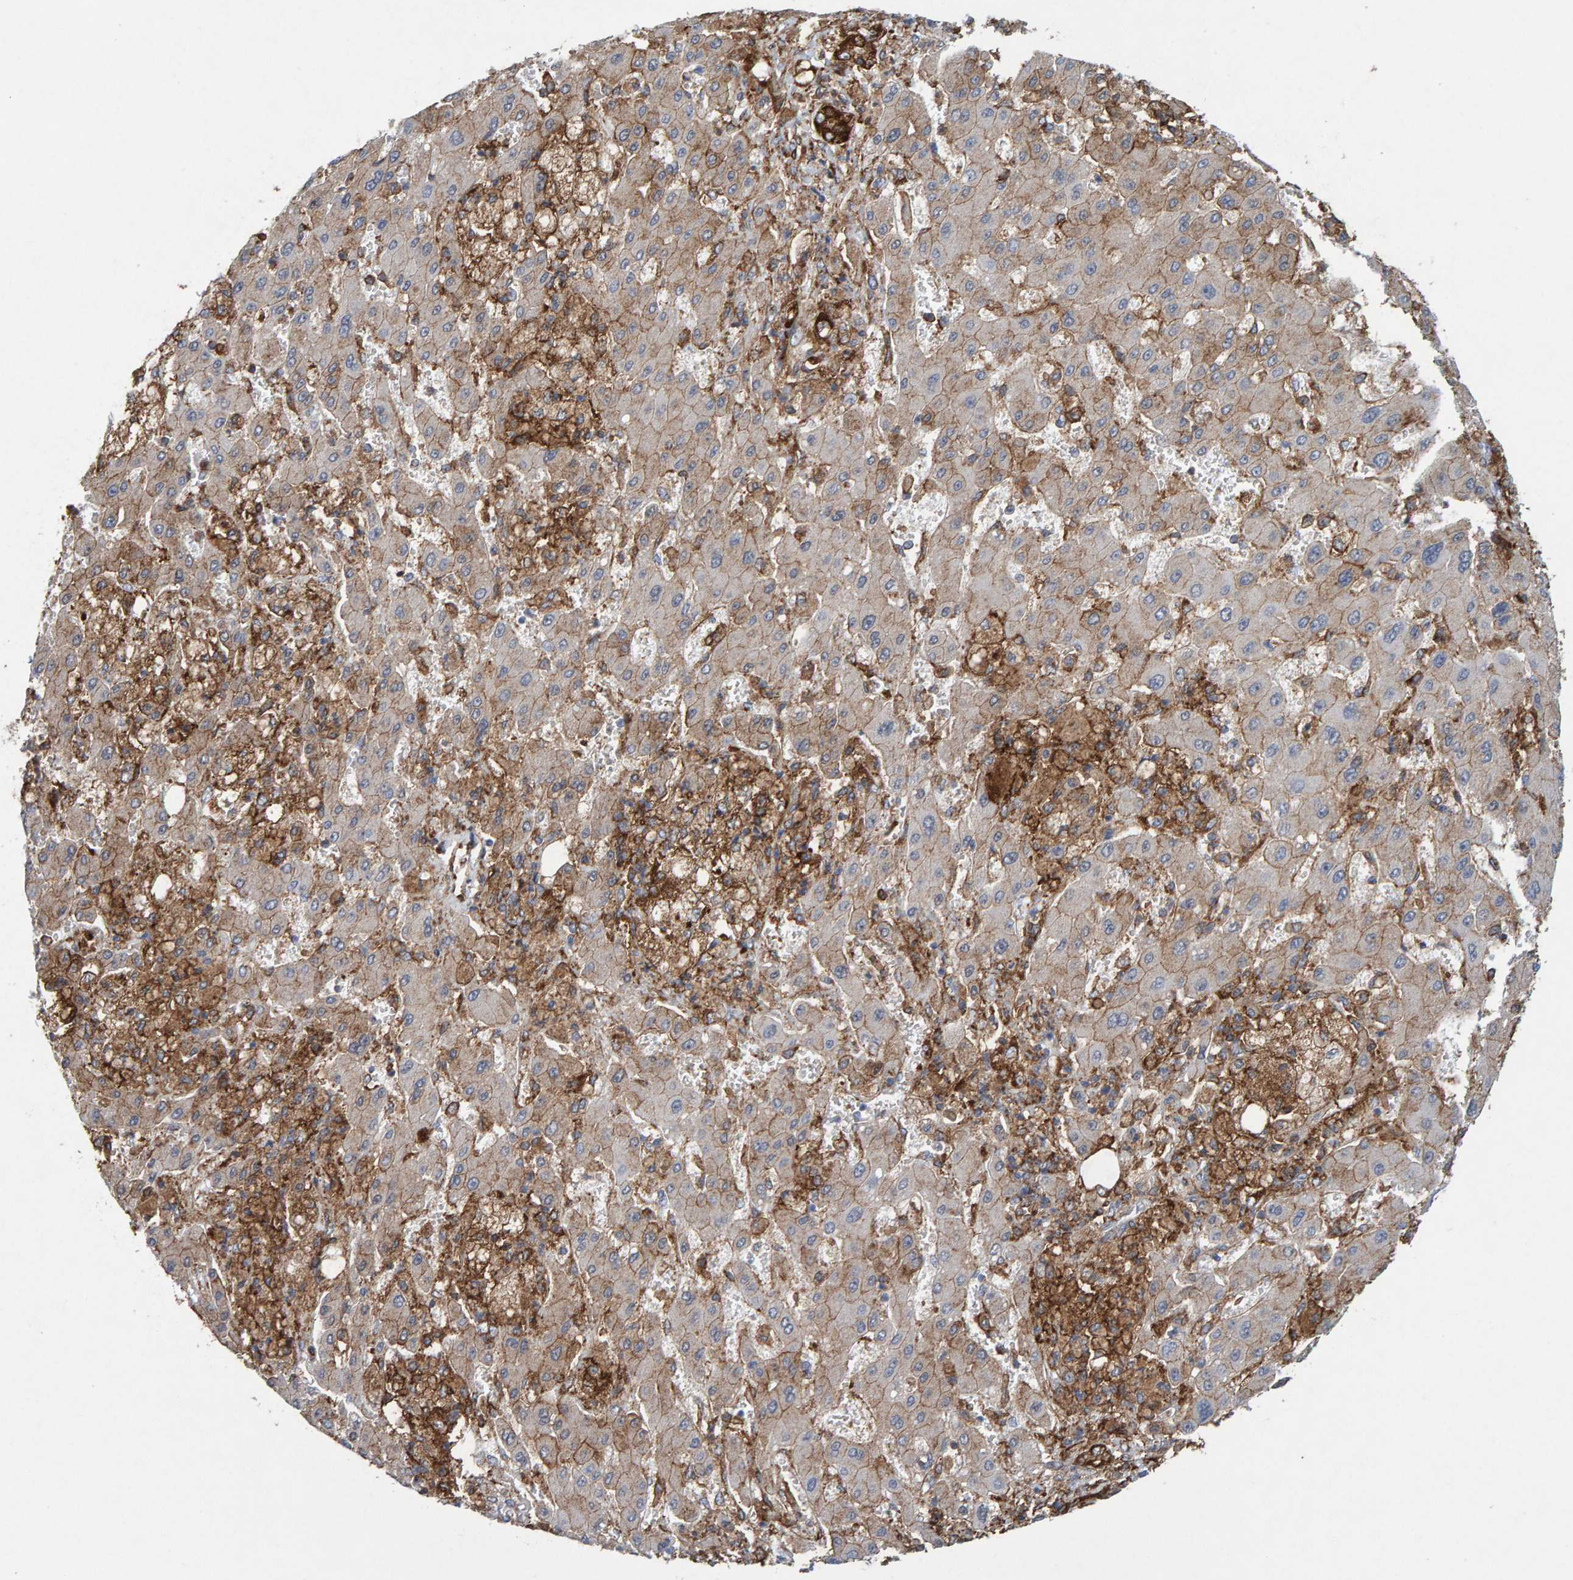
{"staining": {"intensity": "weak", "quantity": "25%-75%", "location": "cytoplasmic/membranous"}, "tissue": "liver cancer", "cell_type": "Tumor cells", "image_type": "cancer", "snomed": [{"axis": "morphology", "description": "Cholangiocarcinoma"}, {"axis": "topography", "description": "Liver"}], "caption": "Liver cancer stained for a protein reveals weak cytoplasmic/membranous positivity in tumor cells.", "gene": "MVP", "patient": {"sex": "male", "age": 50}}